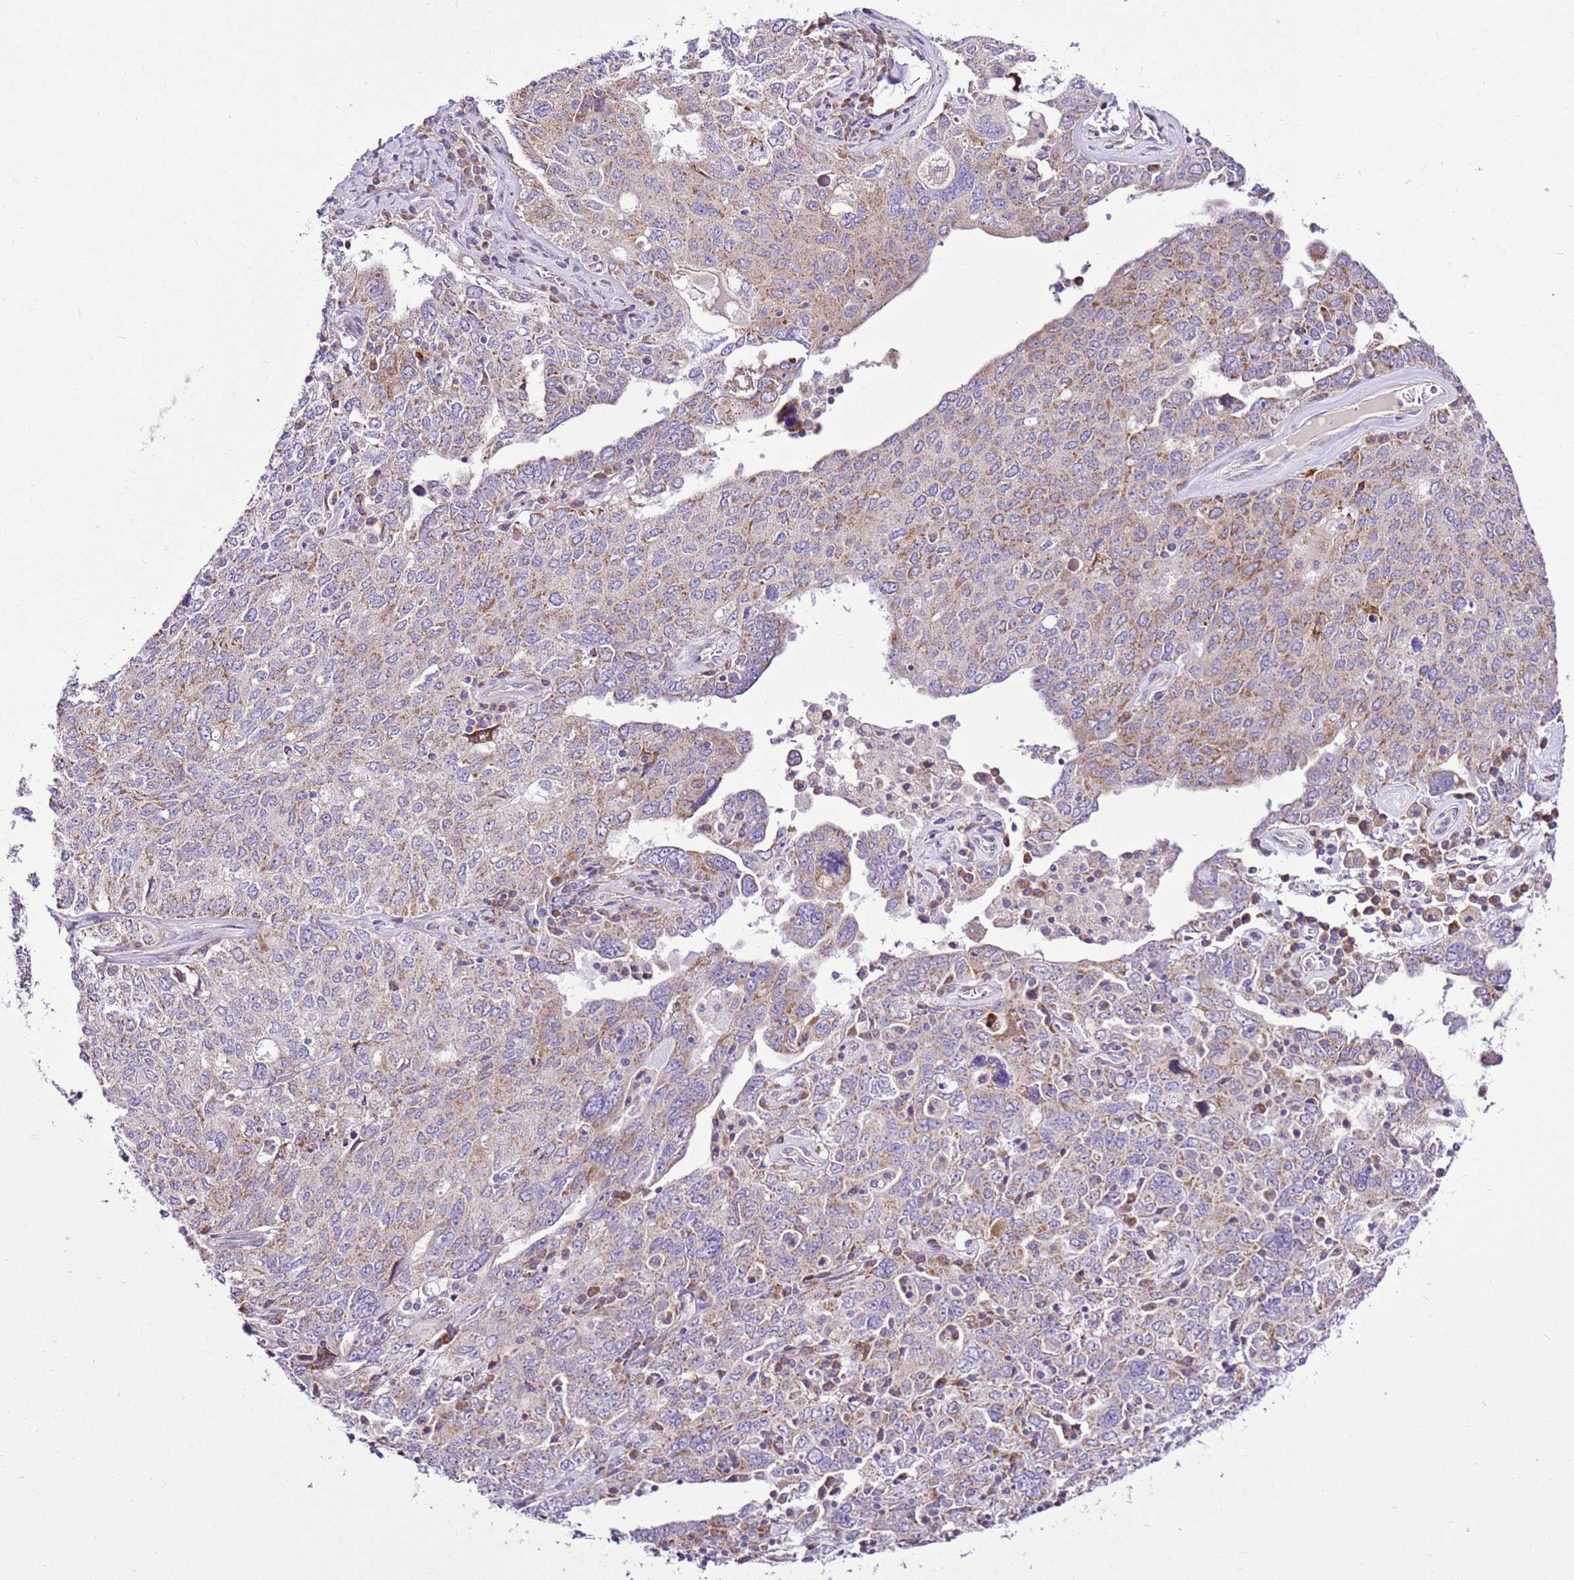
{"staining": {"intensity": "moderate", "quantity": "<25%", "location": "cytoplasmic/membranous"}, "tissue": "ovarian cancer", "cell_type": "Tumor cells", "image_type": "cancer", "snomed": [{"axis": "morphology", "description": "Carcinoma, endometroid"}, {"axis": "topography", "description": "Ovary"}], "caption": "Human ovarian cancer stained with a brown dye reveals moderate cytoplasmic/membranous positive positivity in approximately <25% of tumor cells.", "gene": "MRPL36", "patient": {"sex": "female", "age": 62}}